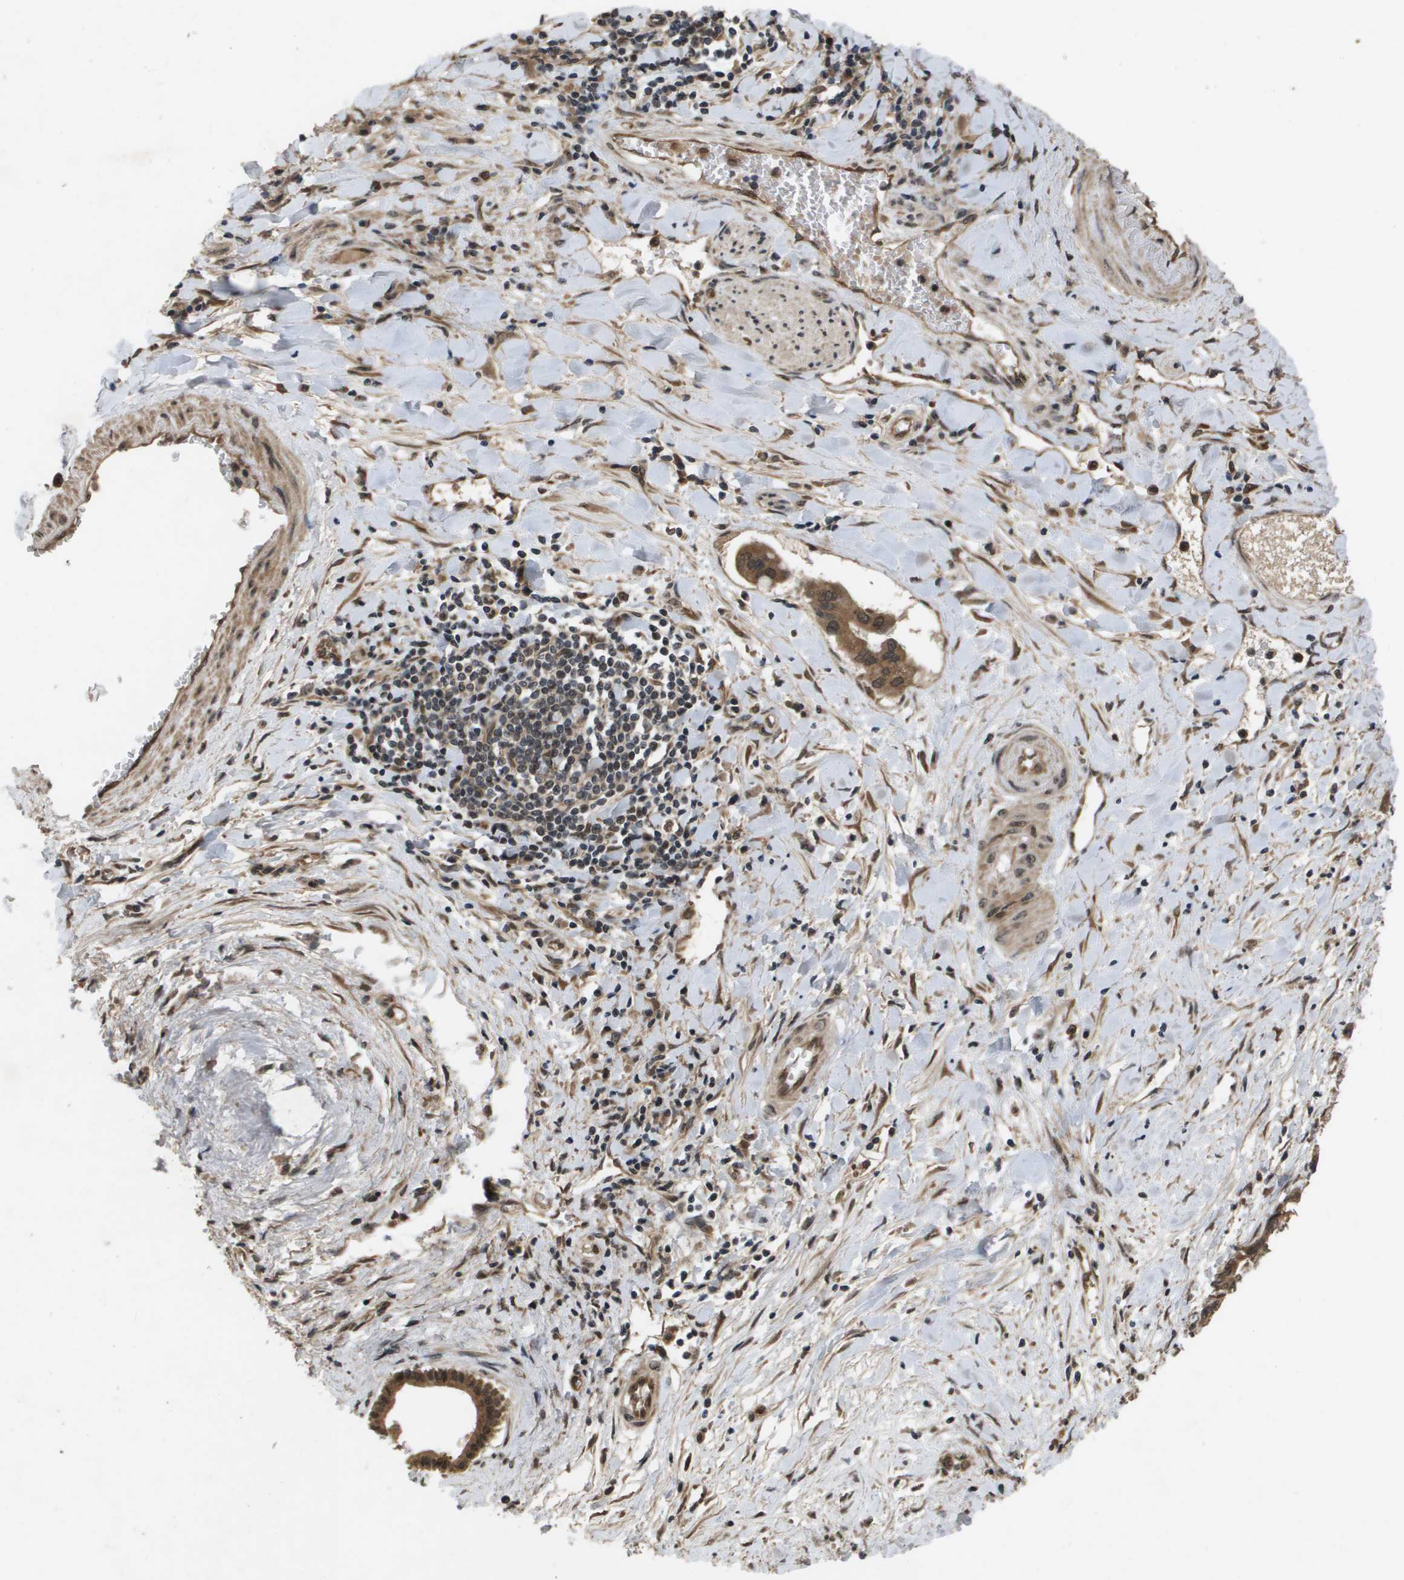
{"staining": {"intensity": "moderate", "quantity": ">75%", "location": "cytoplasmic/membranous"}, "tissue": "liver cancer", "cell_type": "Tumor cells", "image_type": "cancer", "snomed": [{"axis": "morphology", "description": "Cholangiocarcinoma"}, {"axis": "topography", "description": "Liver"}], "caption": "IHC of human liver cancer exhibits medium levels of moderate cytoplasmic/membranous expression in approximately >75% of tumor cells.", "gene": "SPTLC1", "patient": {"sex": "female", "age": 65}}